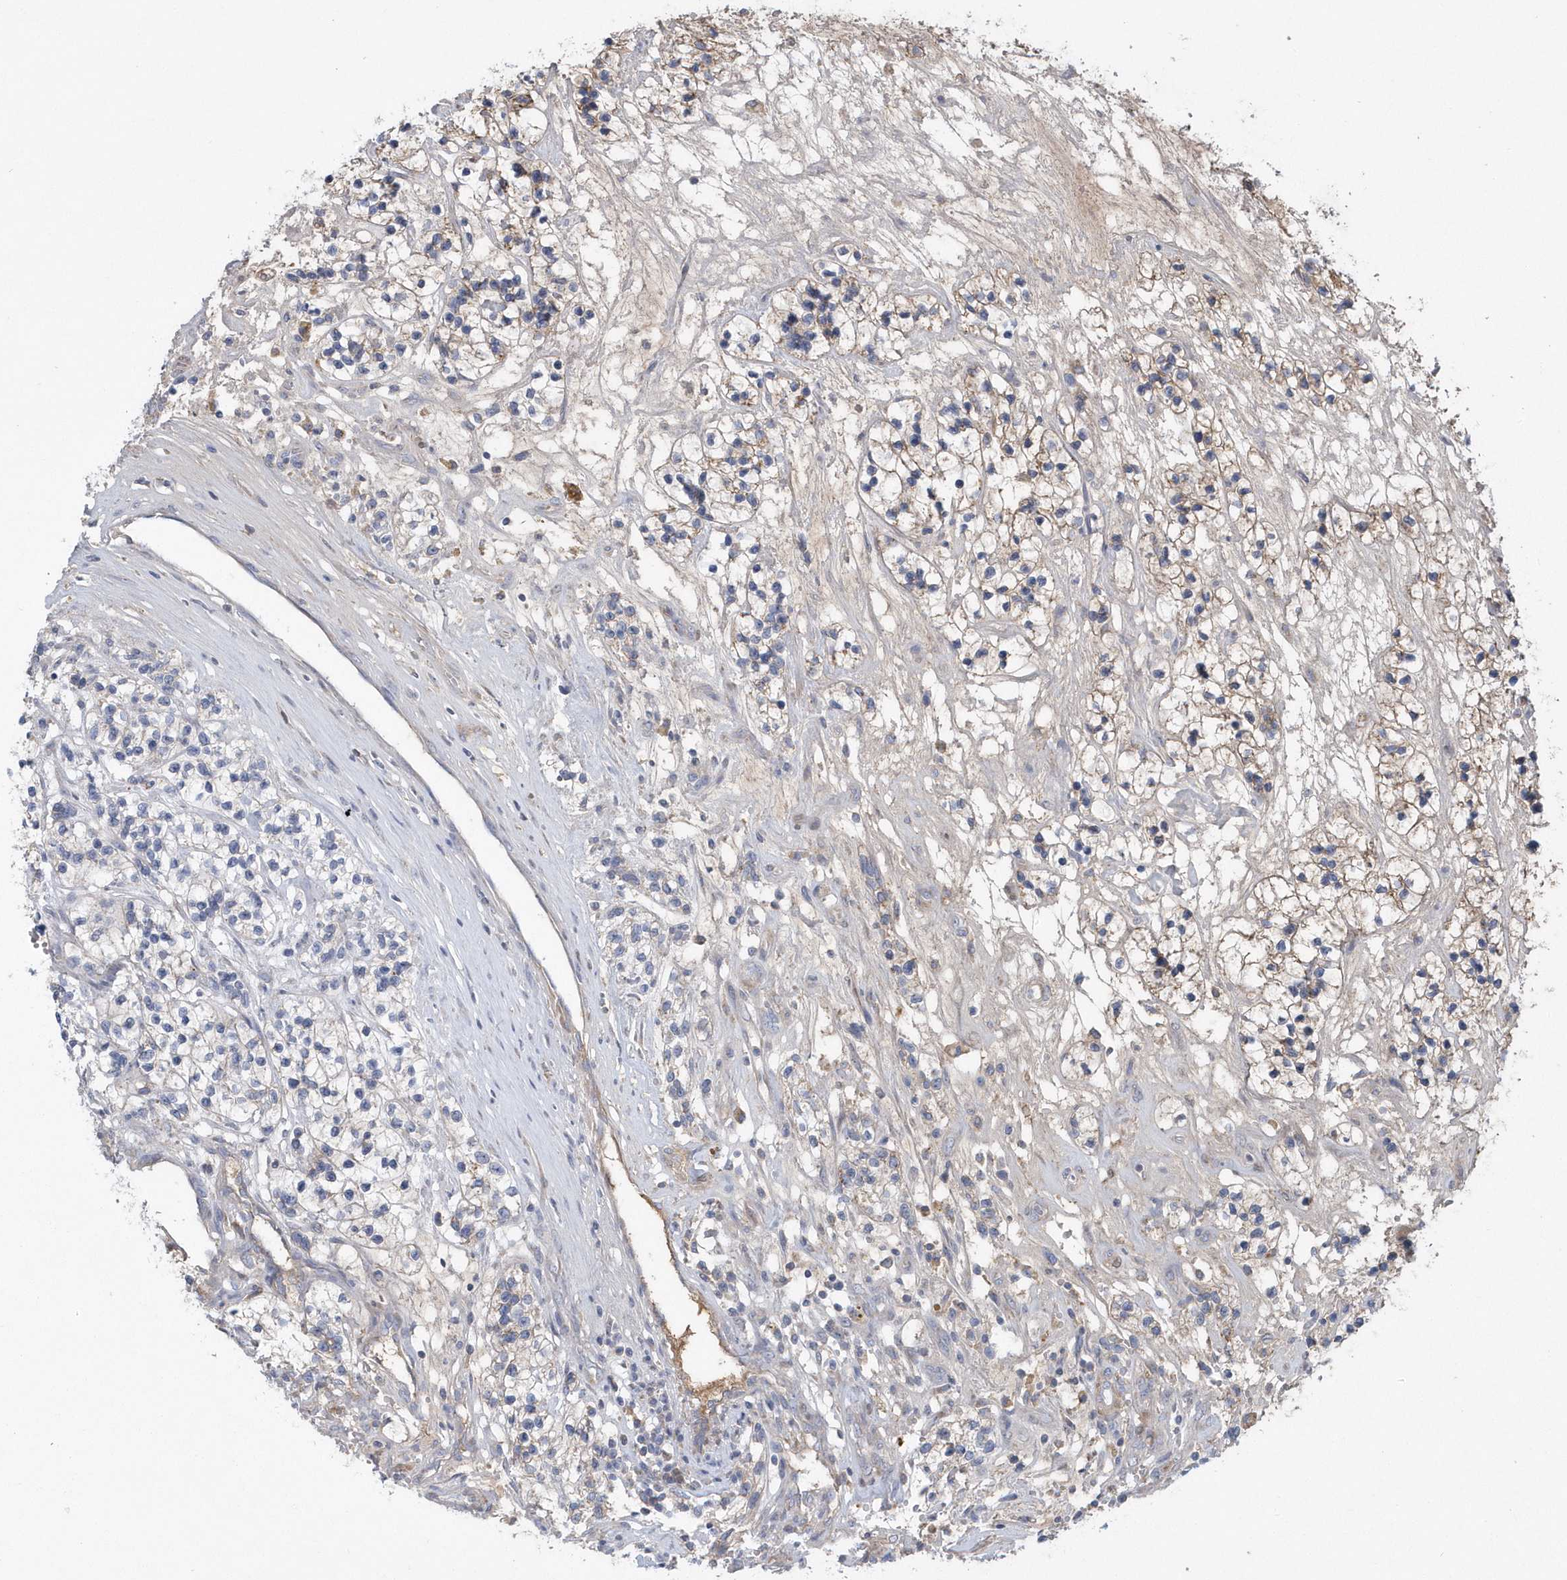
{"staining": {"intensity": "negative", "quantity": "none", "location": "none"}, "tissue": "renal cancer", "cell_type": "Tumor cells", "image_type": "cancer", "snomed": [{"axis": "morphology", "description": "Adenocarcinoma, NOS"}, {"axis": "topography", "description": "Kidney"}], "caption": "IHC micrograph of human renal cancer stained for a protein (brown), which shows no positivity in tumor cells.", "gene": "SPATA18", "patient": {"sex": "female", "age": 57}}